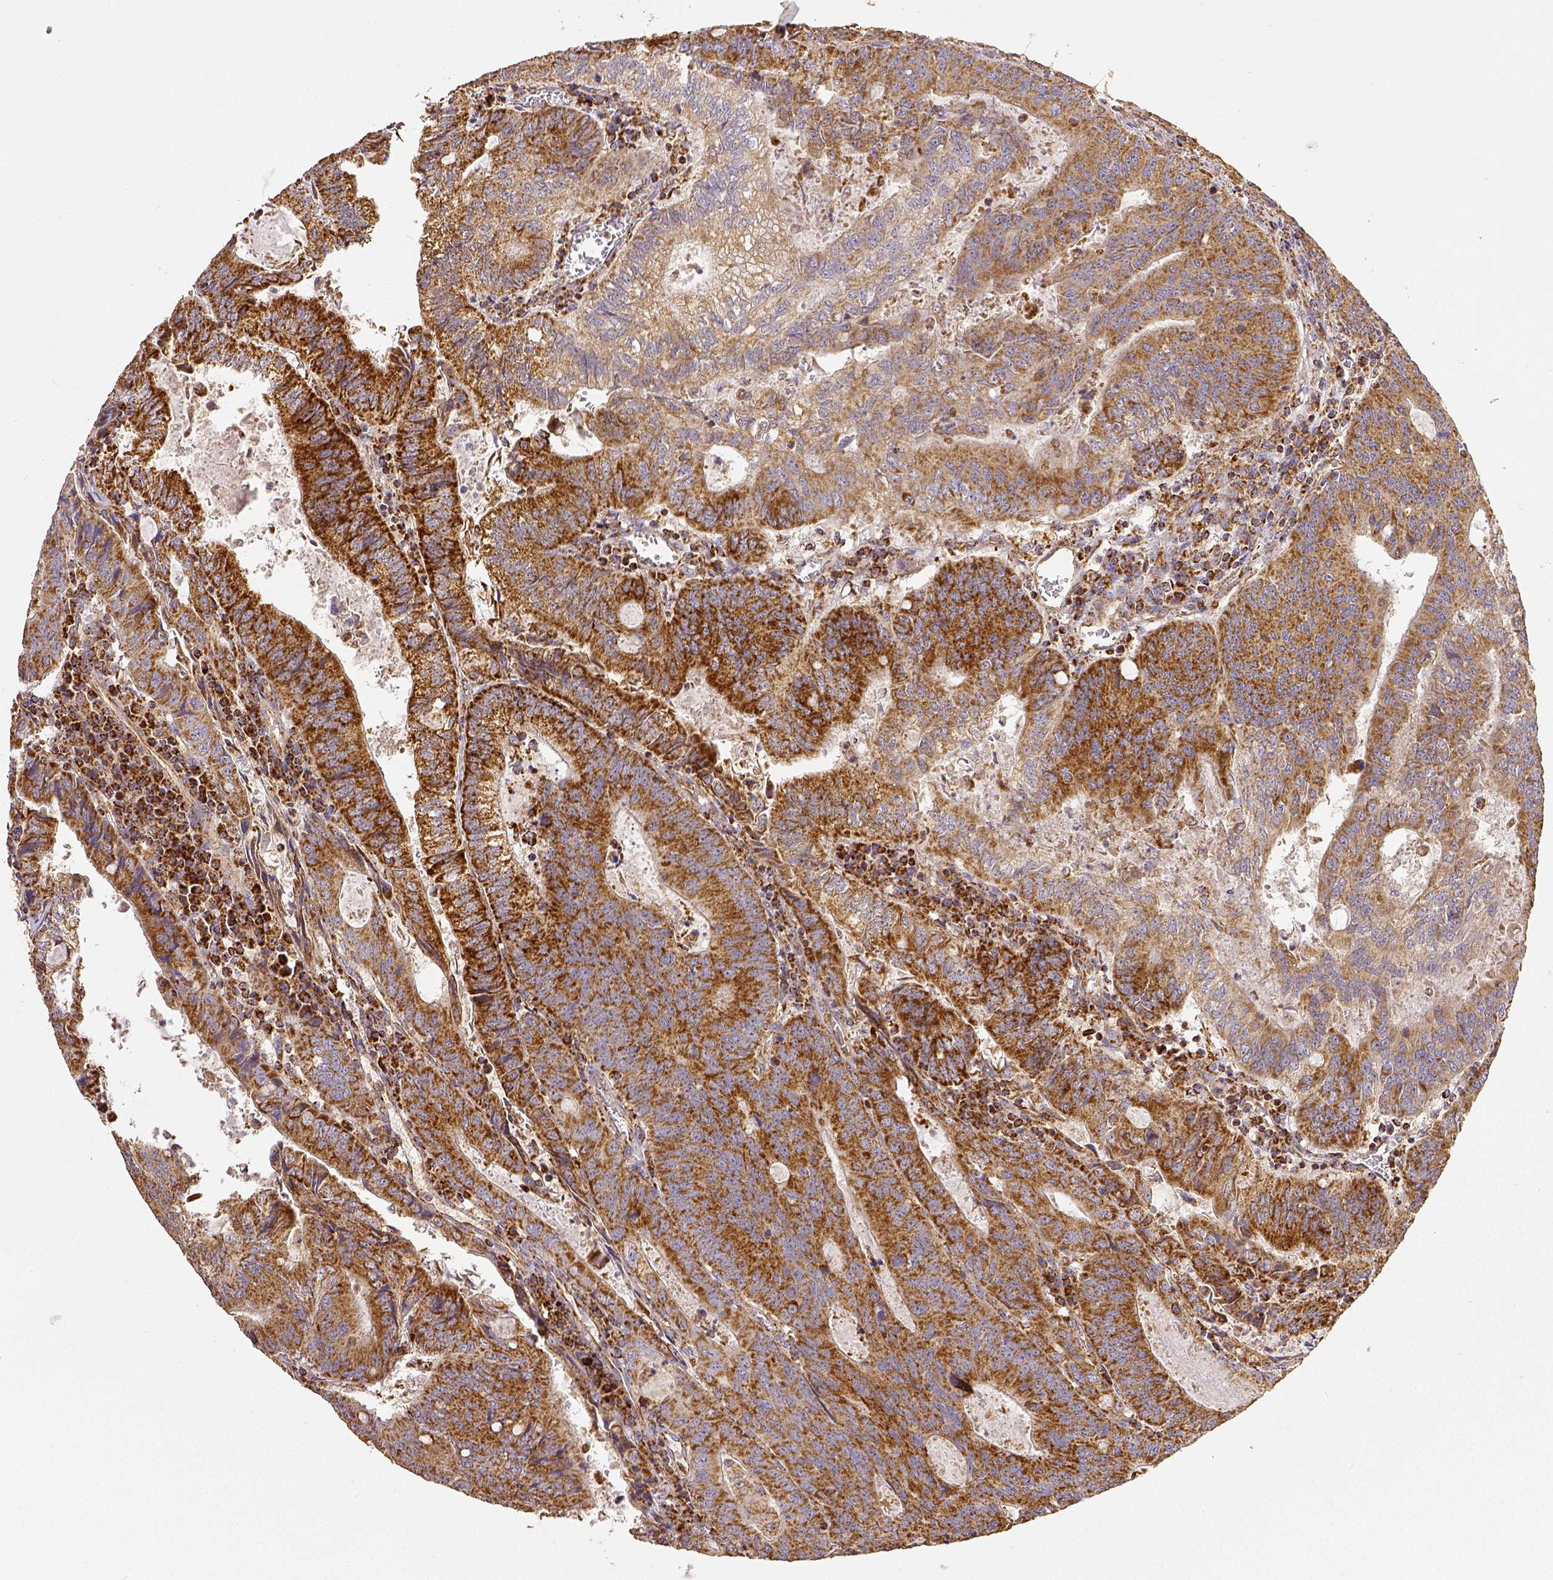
{"staining": {"intensity": "moderate", "quantity": ">75%", "location": "cytoplasmic/membranous"}, "tissue": "colorectal cancer", "cell_type": "Tumor cells", "image_type": "cancer", "snomed": [{"axis": "morphology", "description": "Adenocarcinoma, NOS"}, {"axis": "topography", "description": "Colon"}], "caption": "Immunohistochemical staining of human colorectal cancer (adenocarcinoma) demonstrates medium levels of moderate cytoplasmic/membranous protein expression in about >75% of tumor cells.", "gene": "SDHB", "patient": {"sex": "male", "age": 67}}